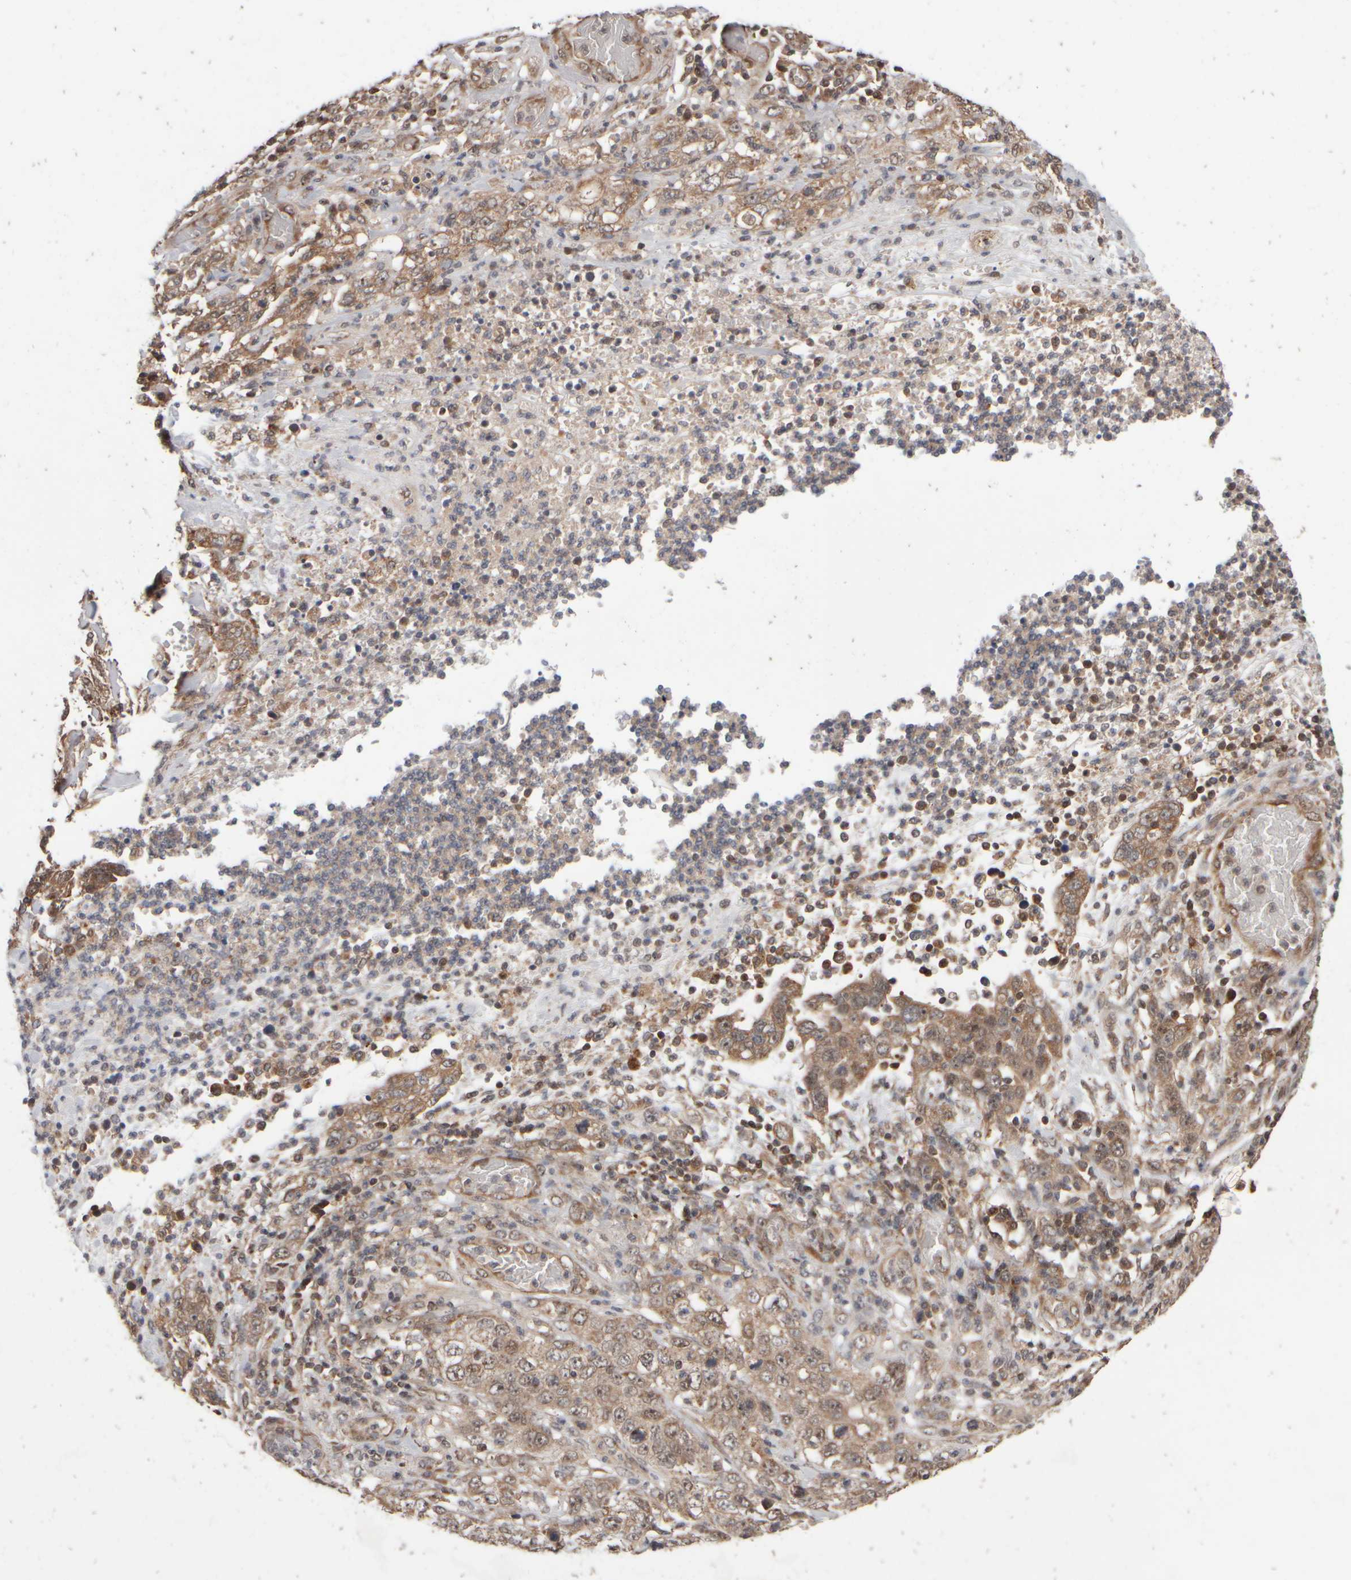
{"staining": {"intensity": "moderate", "quantity": ">75%", "location": "cytoplasmic/membranous,nuclear"}, "tissue": "stomach cancer", "cell_type": "Tumor cells", "image_type": "cancer", "snomed": [{"axis": "morphology", "description": "Adenocarcinoma, NOS"}, {"axis": "topography", "description": "Stomach"}], "caption": "This is a photomicrograph of IHC staining of stomach cancer, which shows moderate expression in the cytoplasmic/membranous and nuclear of tumor cells.", "gene": "ABHD11", "patient": {"sex": "male", "age": 48}}